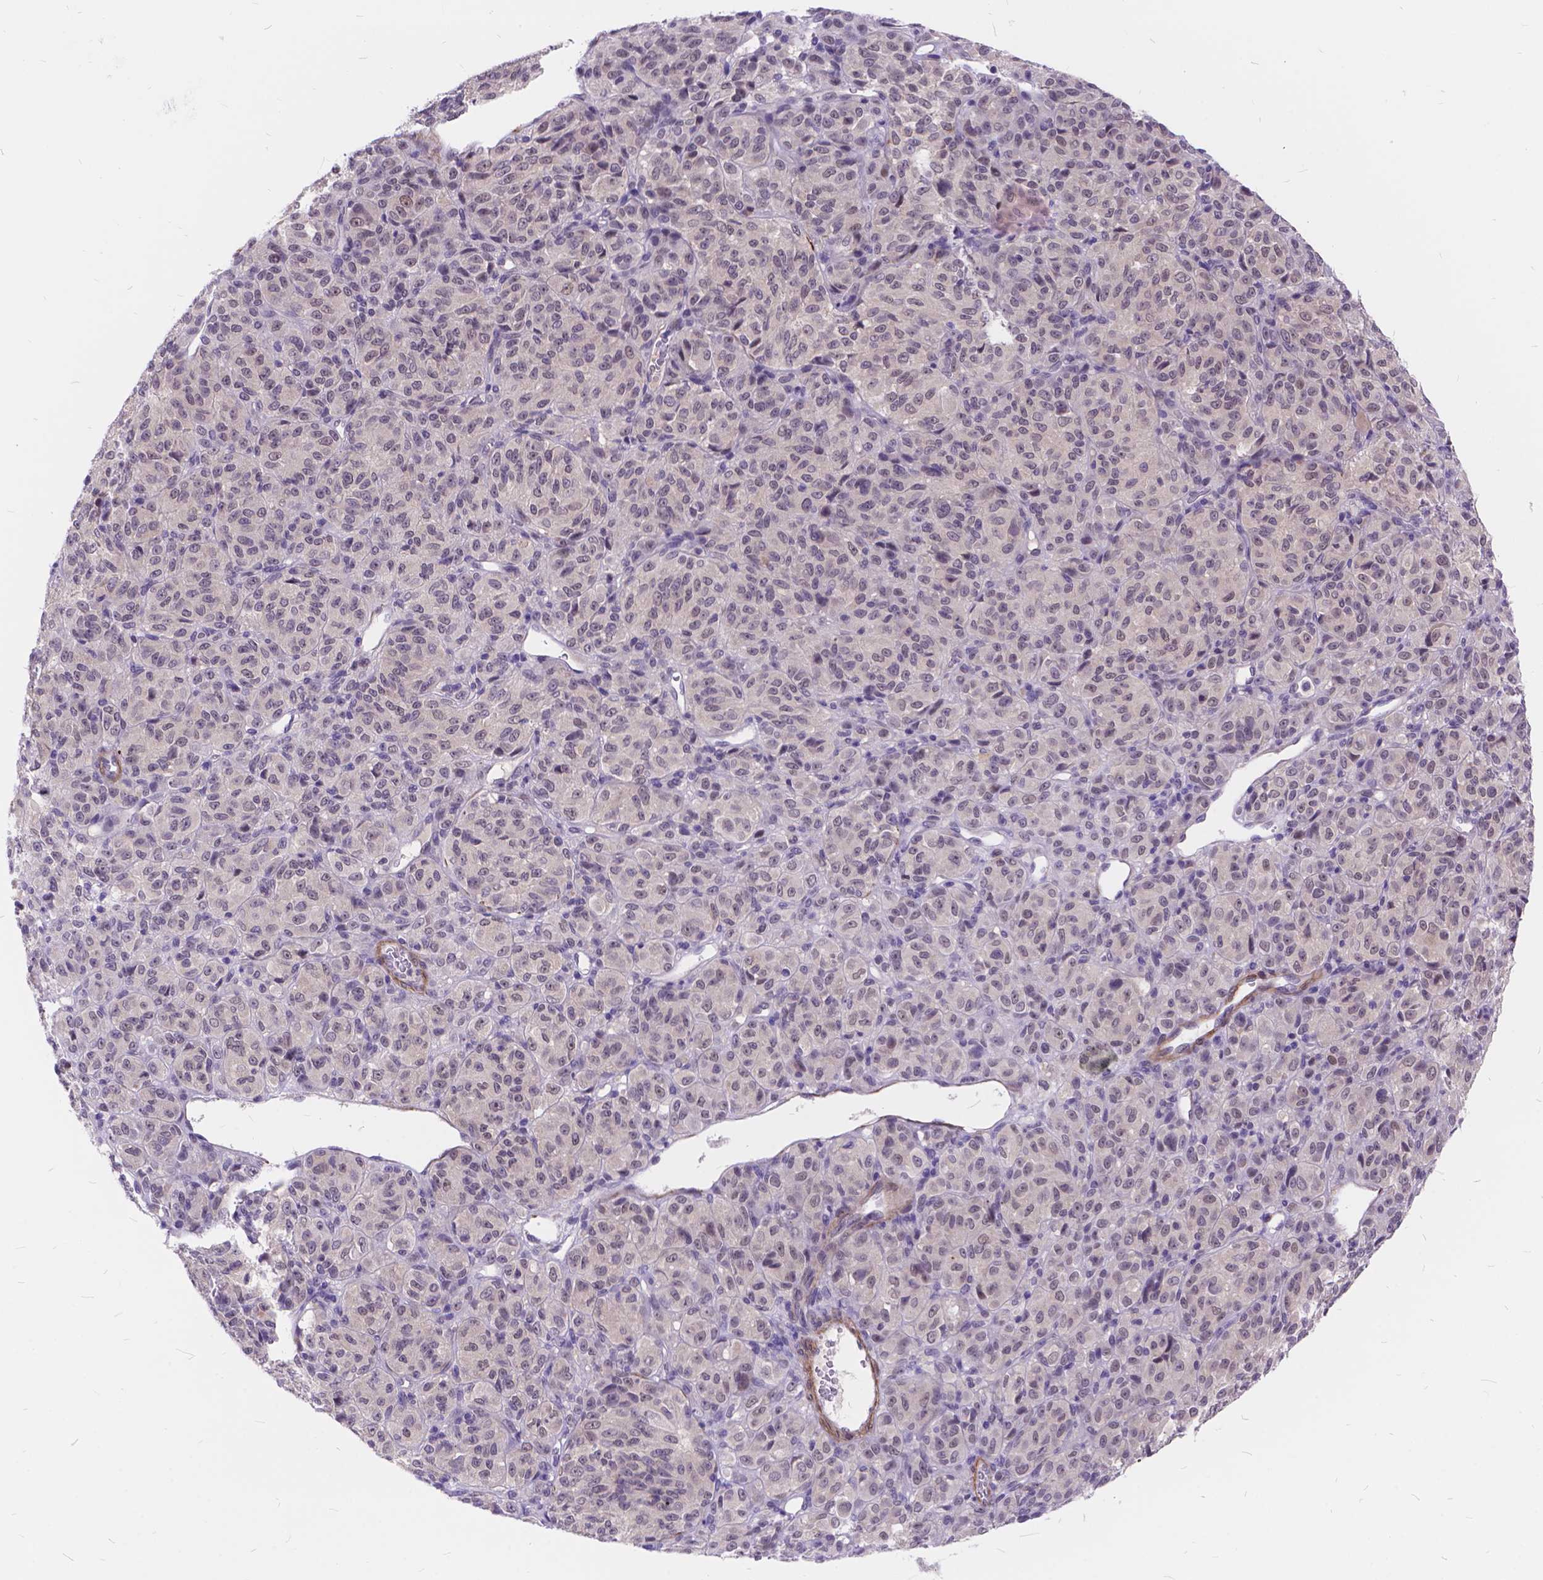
{"staining": {"intensity": "negative", "quantity": "none", "location": "none"}, "tissue": "melanoma", "cell_type": "Tumor cells", "image_type": "cancer", "snomed": [{"axis": "morphology", "description": "Malignant melanoma, Metastatic site"}, {"axis": "topography", "description": "Brain"}], "caption": "Melanoma stained for a protein using immunohistochemistry exhibits no positivity tumor cells.", "gene": "MAN2C1", "patient": {"sex": "female", "age": 56}}